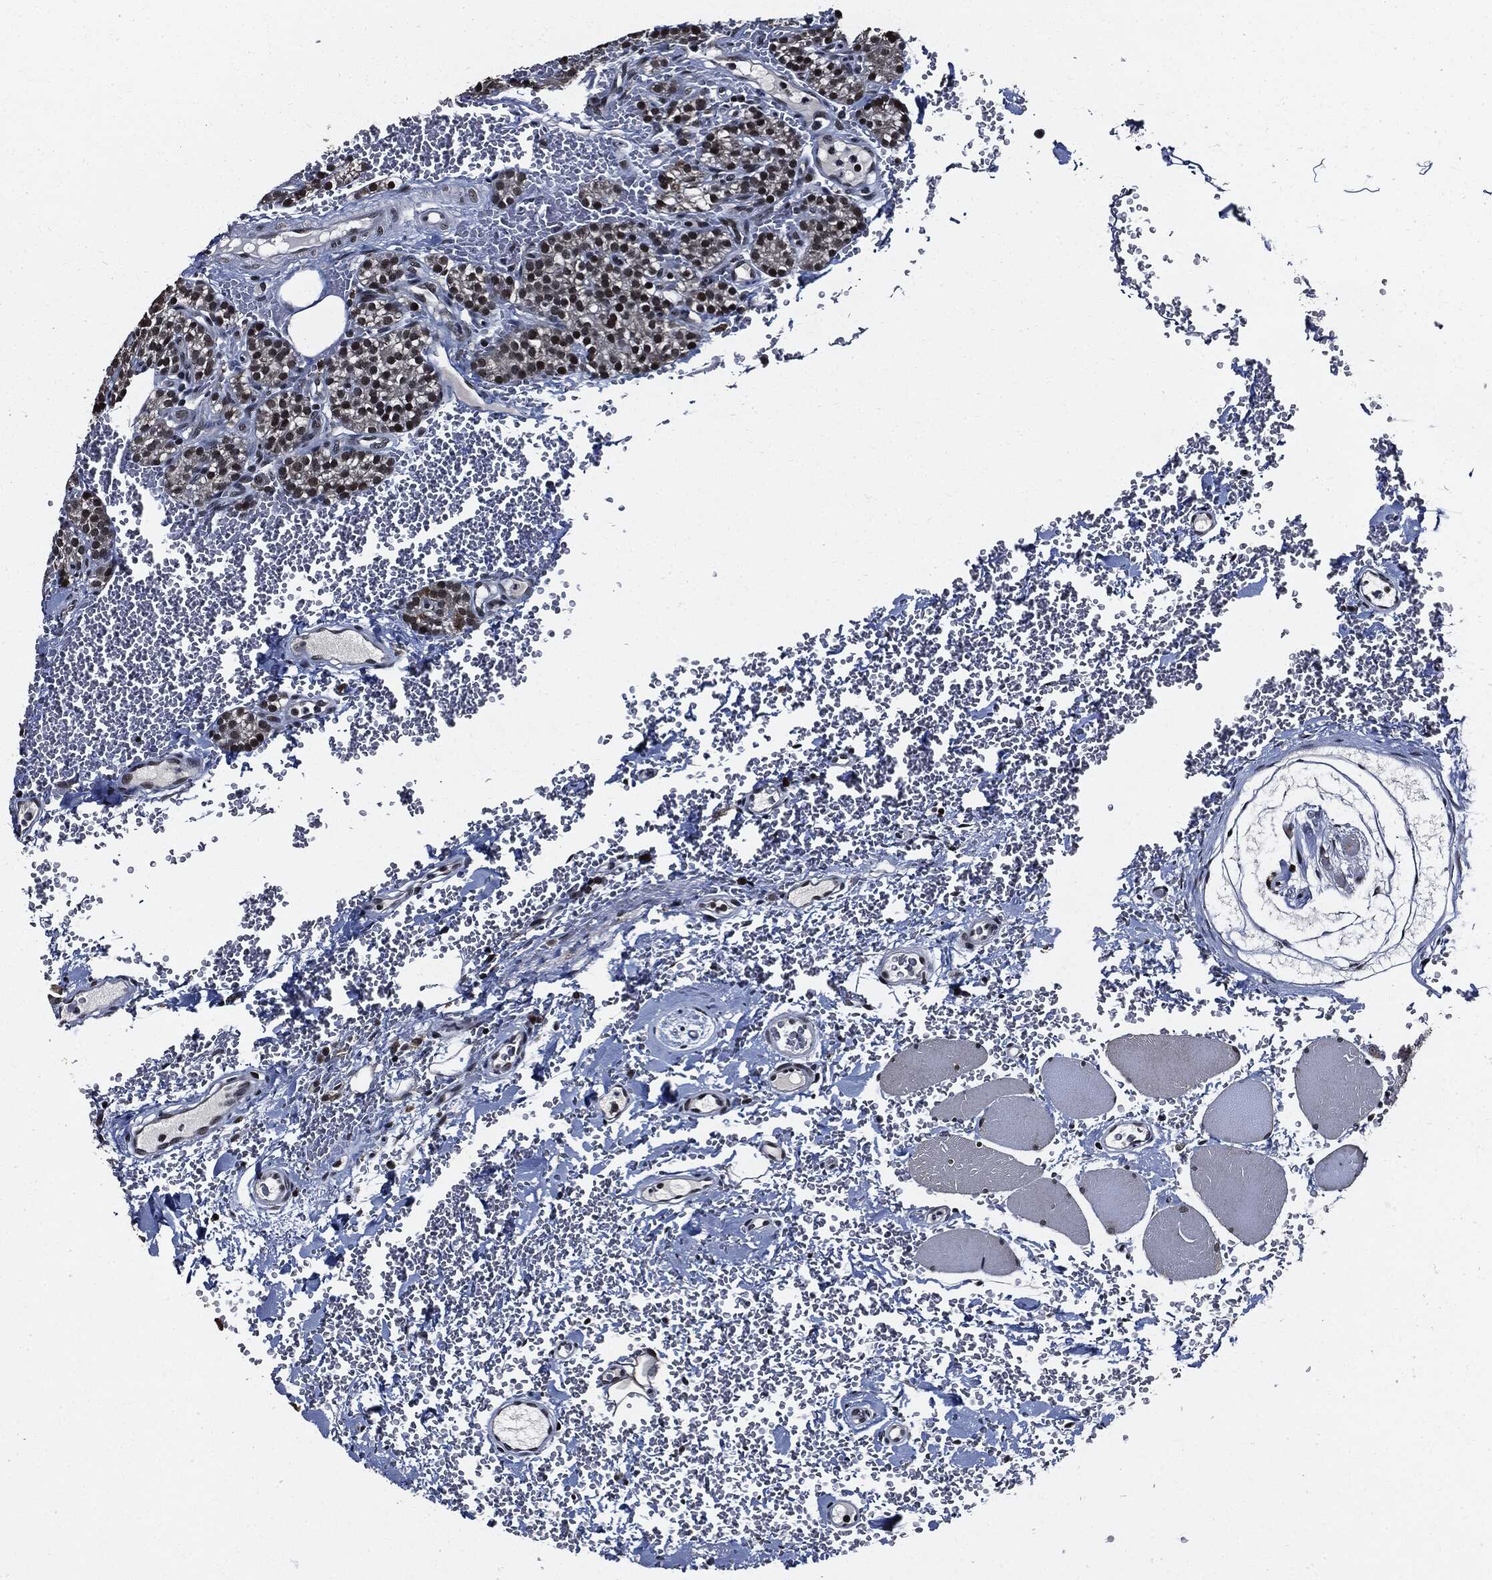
{"staining": {"intensity": "moderate", "quantity": ">75%", "location": "nuclear"}, "tissue": "parathyroid gland", "cell_type": "Glandular cells", "image_type": "normal", "snomed": [{"axis": "morphology", "description": "Normal tissue, NOS"}, {"axis": "topography", "description": "Parathyroid gland"}], "caption": "Protein positivity by IHC shows moderate nuclear staining in about >75% of glandular cells in unremarkable parathyroid gland. The staining was performed using DAB, with brown indicating positive protein expression. Nuclei are stained blue with hematoxylin.", "gene": "SUGT1", "patient": {"sex": "female", "age": 67}}